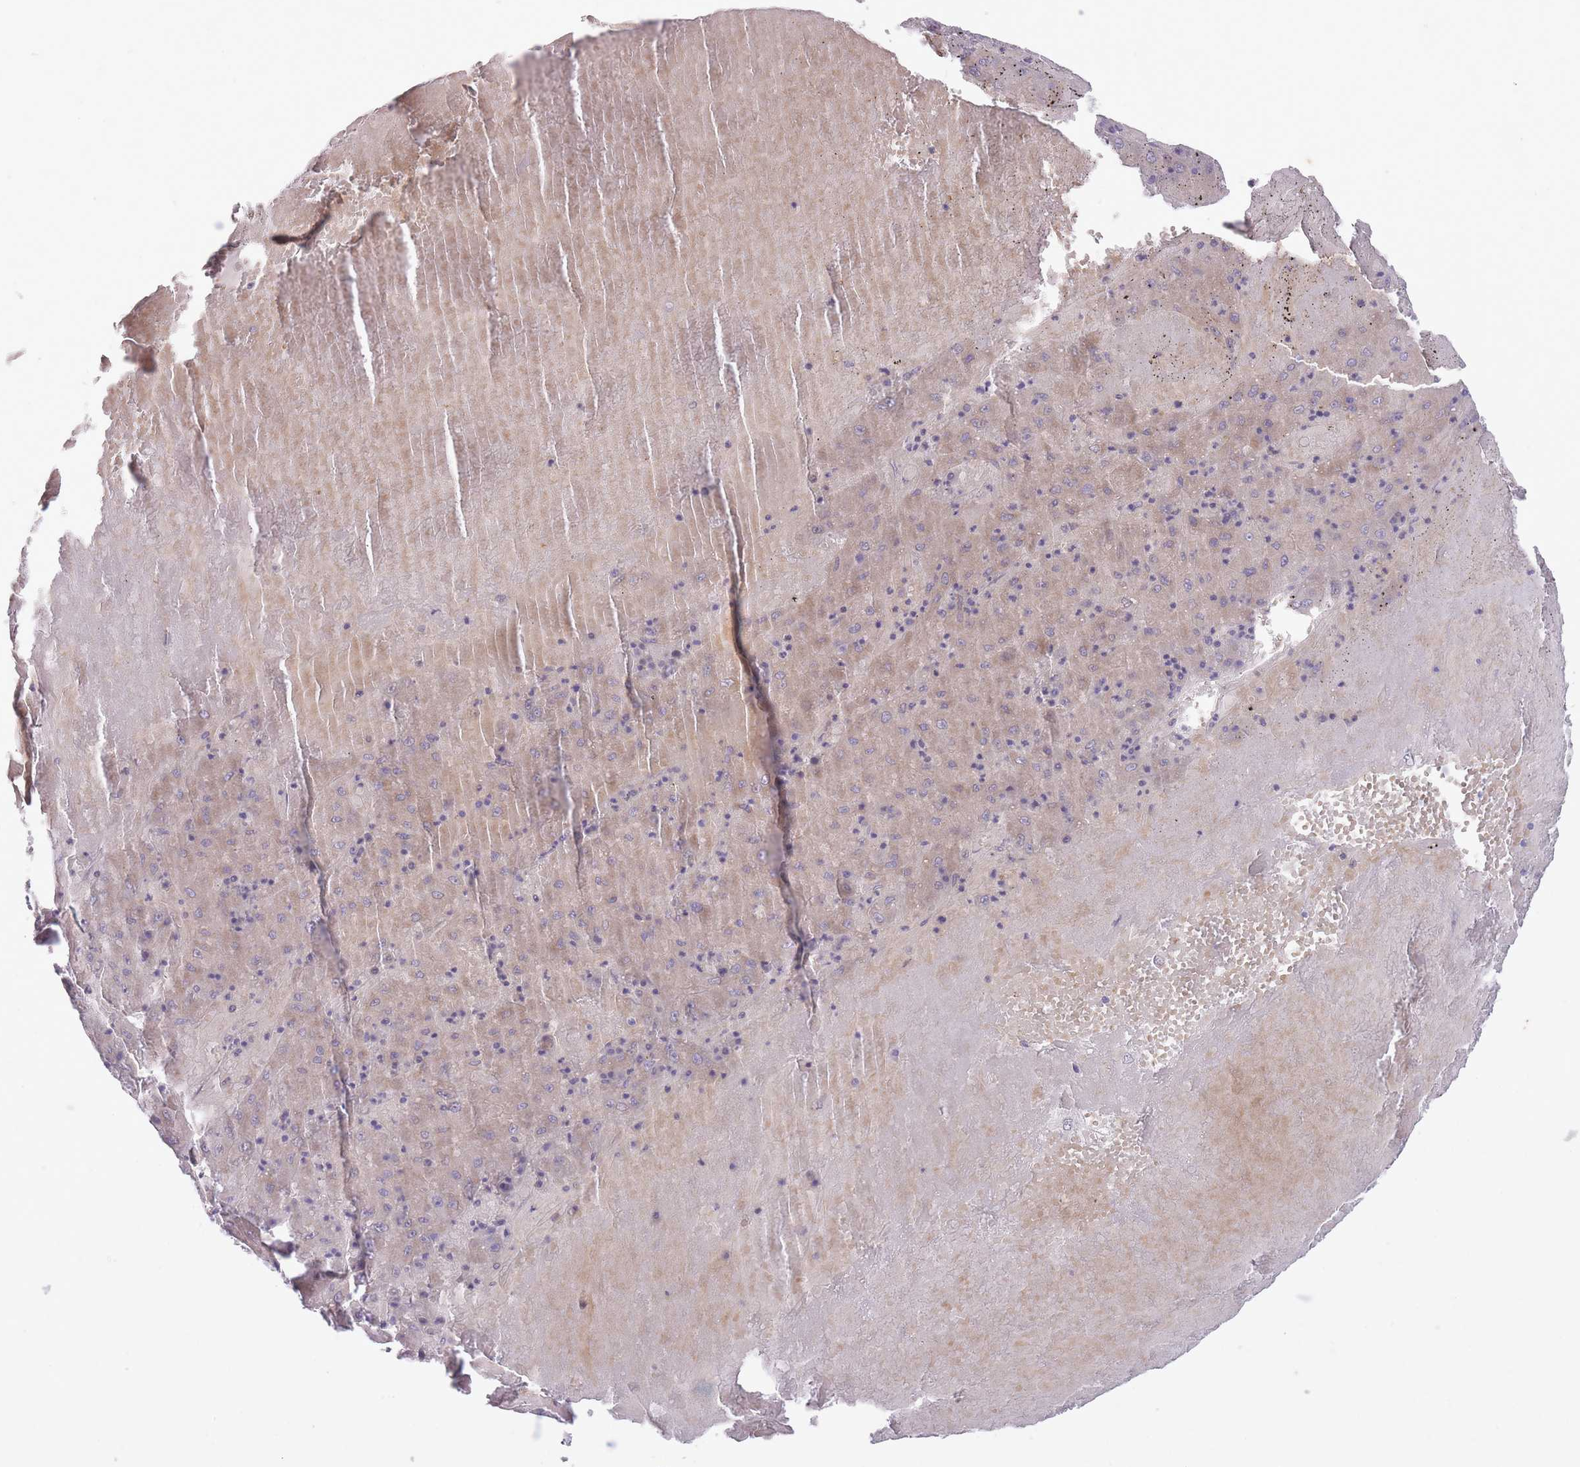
{"staining": {"intensity": "weak", "quantity": "25%-75%", "location": "cytoplasmic/membranous"}, "tissue": "liver cancer", "cell_type": "Tumor cells", "image_type": "cancer", "snomed": [{"axis": "morphology", "description": "Carcinoma, Hepatocellular, NOS"}, {"axis": "topography", "description": "Liver"}], "caption": "Tumor cells reveal low levels of weak cytoplasmic/membranous positivity in about 25%-75% of cells in human liver cancer.", "gene": "ARPIN", "patient": {"sex": "male", "age": 72}}